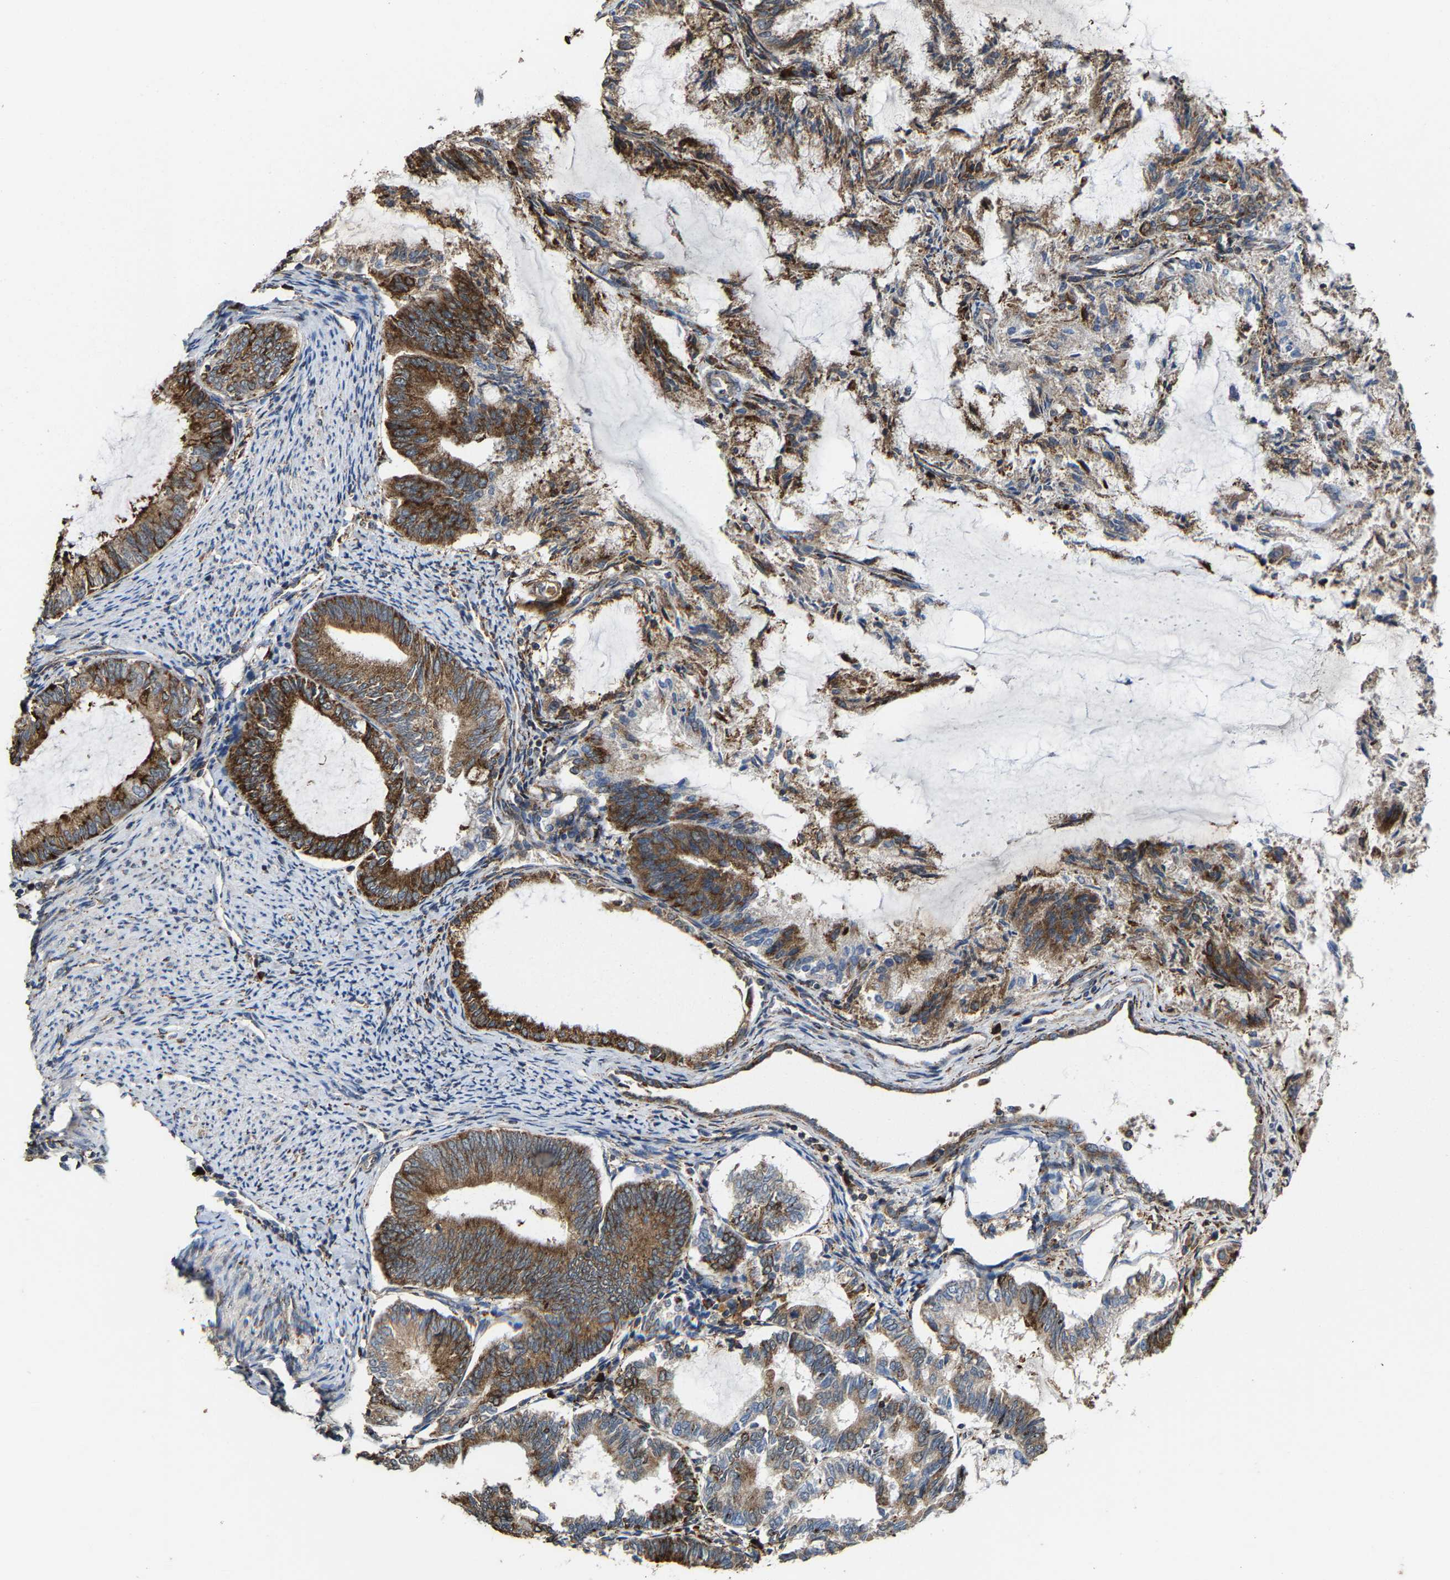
{"staining": {"intensity": "strong", "quantity": ">75%", "location": "cytoplasmic/membranous"}, "tissue": "endometrial cancer", "cell_type": "Tumor cells", "image_type": "cancer", "snomed": [{"axis": "morphology", "description": "Adenocarcinoma, NOS"}, {"axis": "topography", "description": "Endometrium"}], "caption": "Immunohistochemical staining of endometrial adenocarcinoma reveals high levels of strong cytoplasmic/membranous protein expression in about >75% of tumor cells.", "gene": "FGD3", "patient": {"sex": "female", "age": 86}}